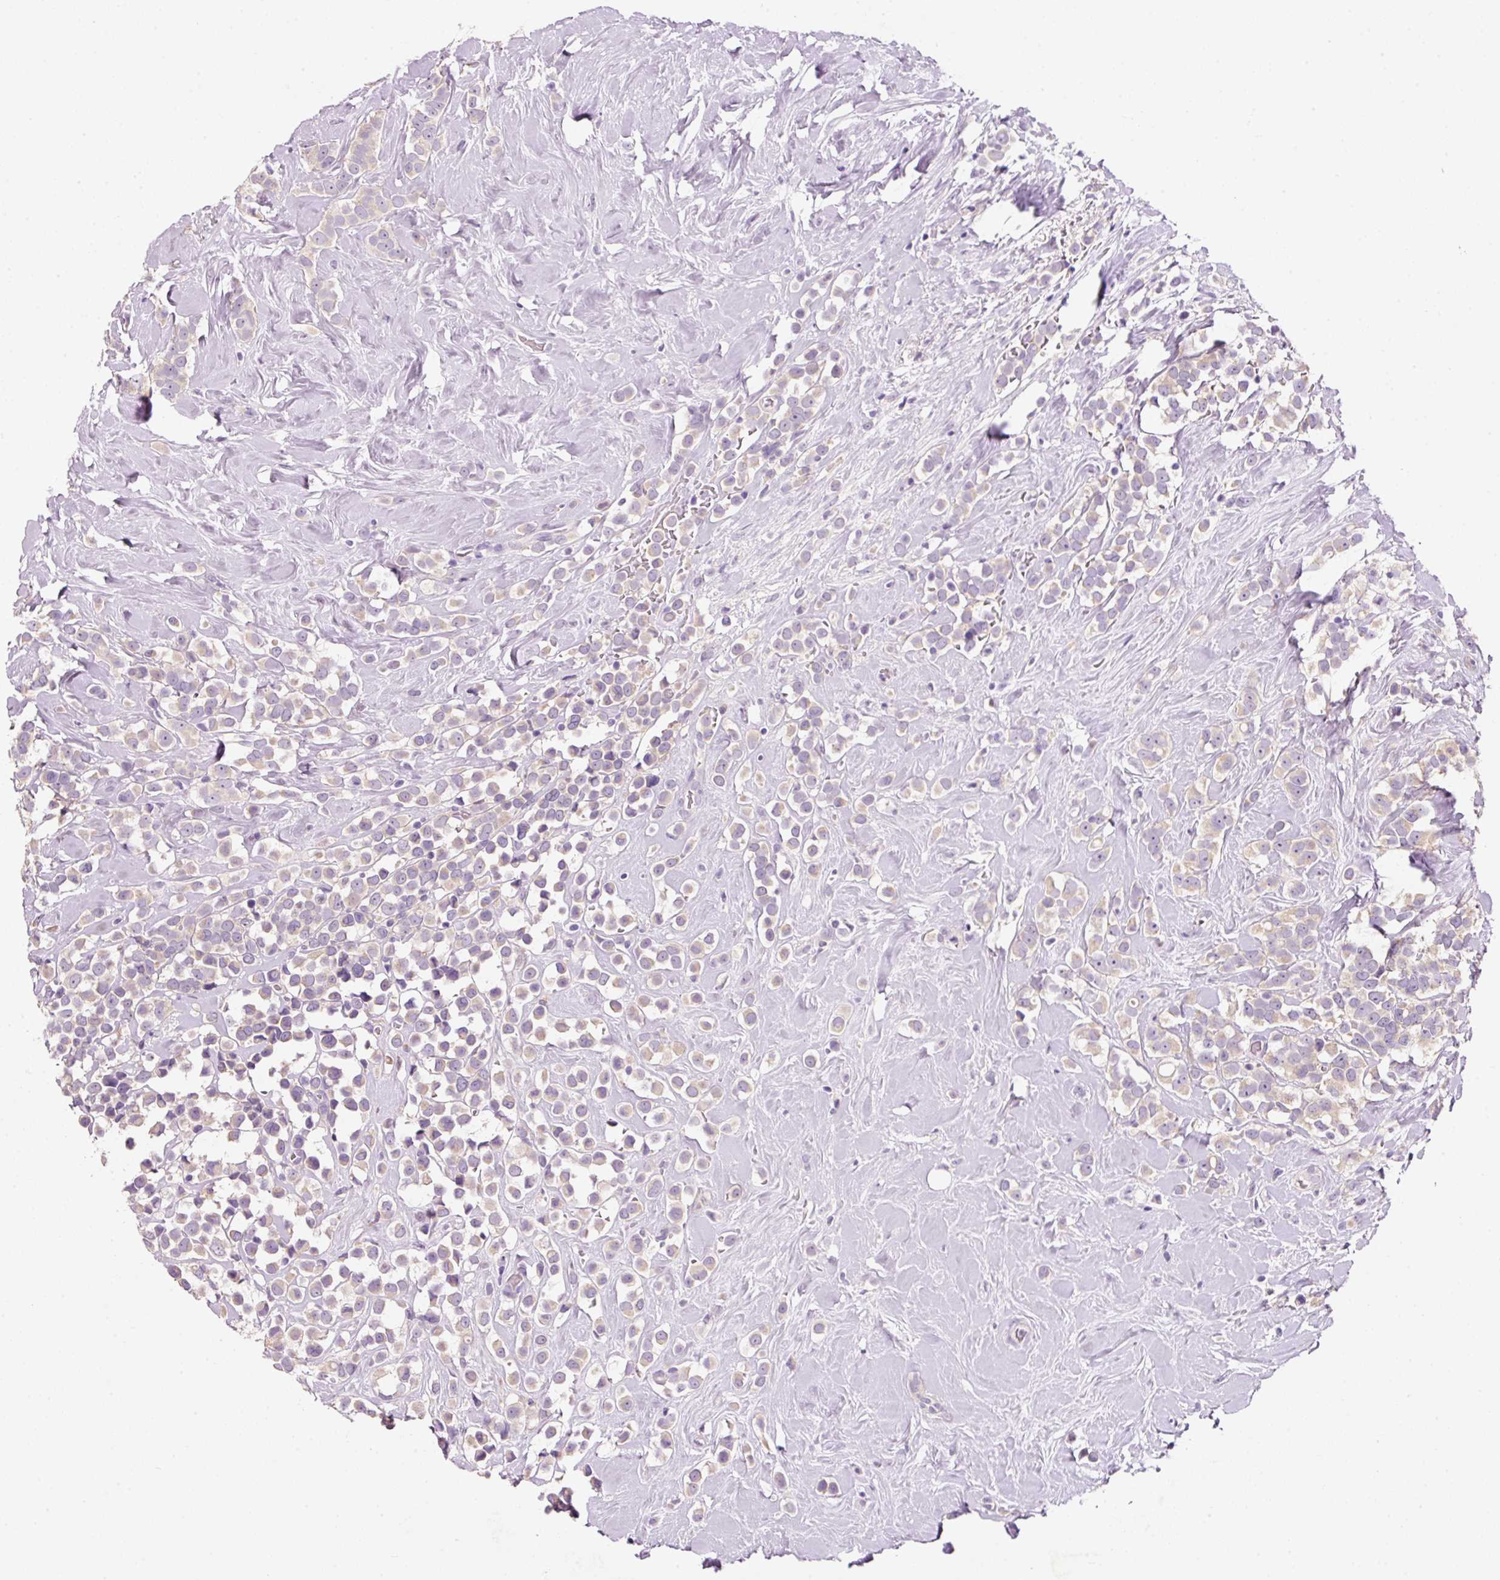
{"staining": {"intensity": "weak", "quantity": "<25%", "location": "cytoplasmic/membranous"}, "tissue": "breast cancer", "cell_type": "Tumor cells", "image_type": "cancer", "snomed": [{"axis": "morphology", "description": "Duct carcinoma"}, {"axis": "topography", "description": "Breast"}], "caption": "Protein analysis of invasive ductal carcinoma (breast) demonstrates no significant staining in tumor cells.", "gene": "TENT5C", "patient": {"sex": "female", "age": 80}}